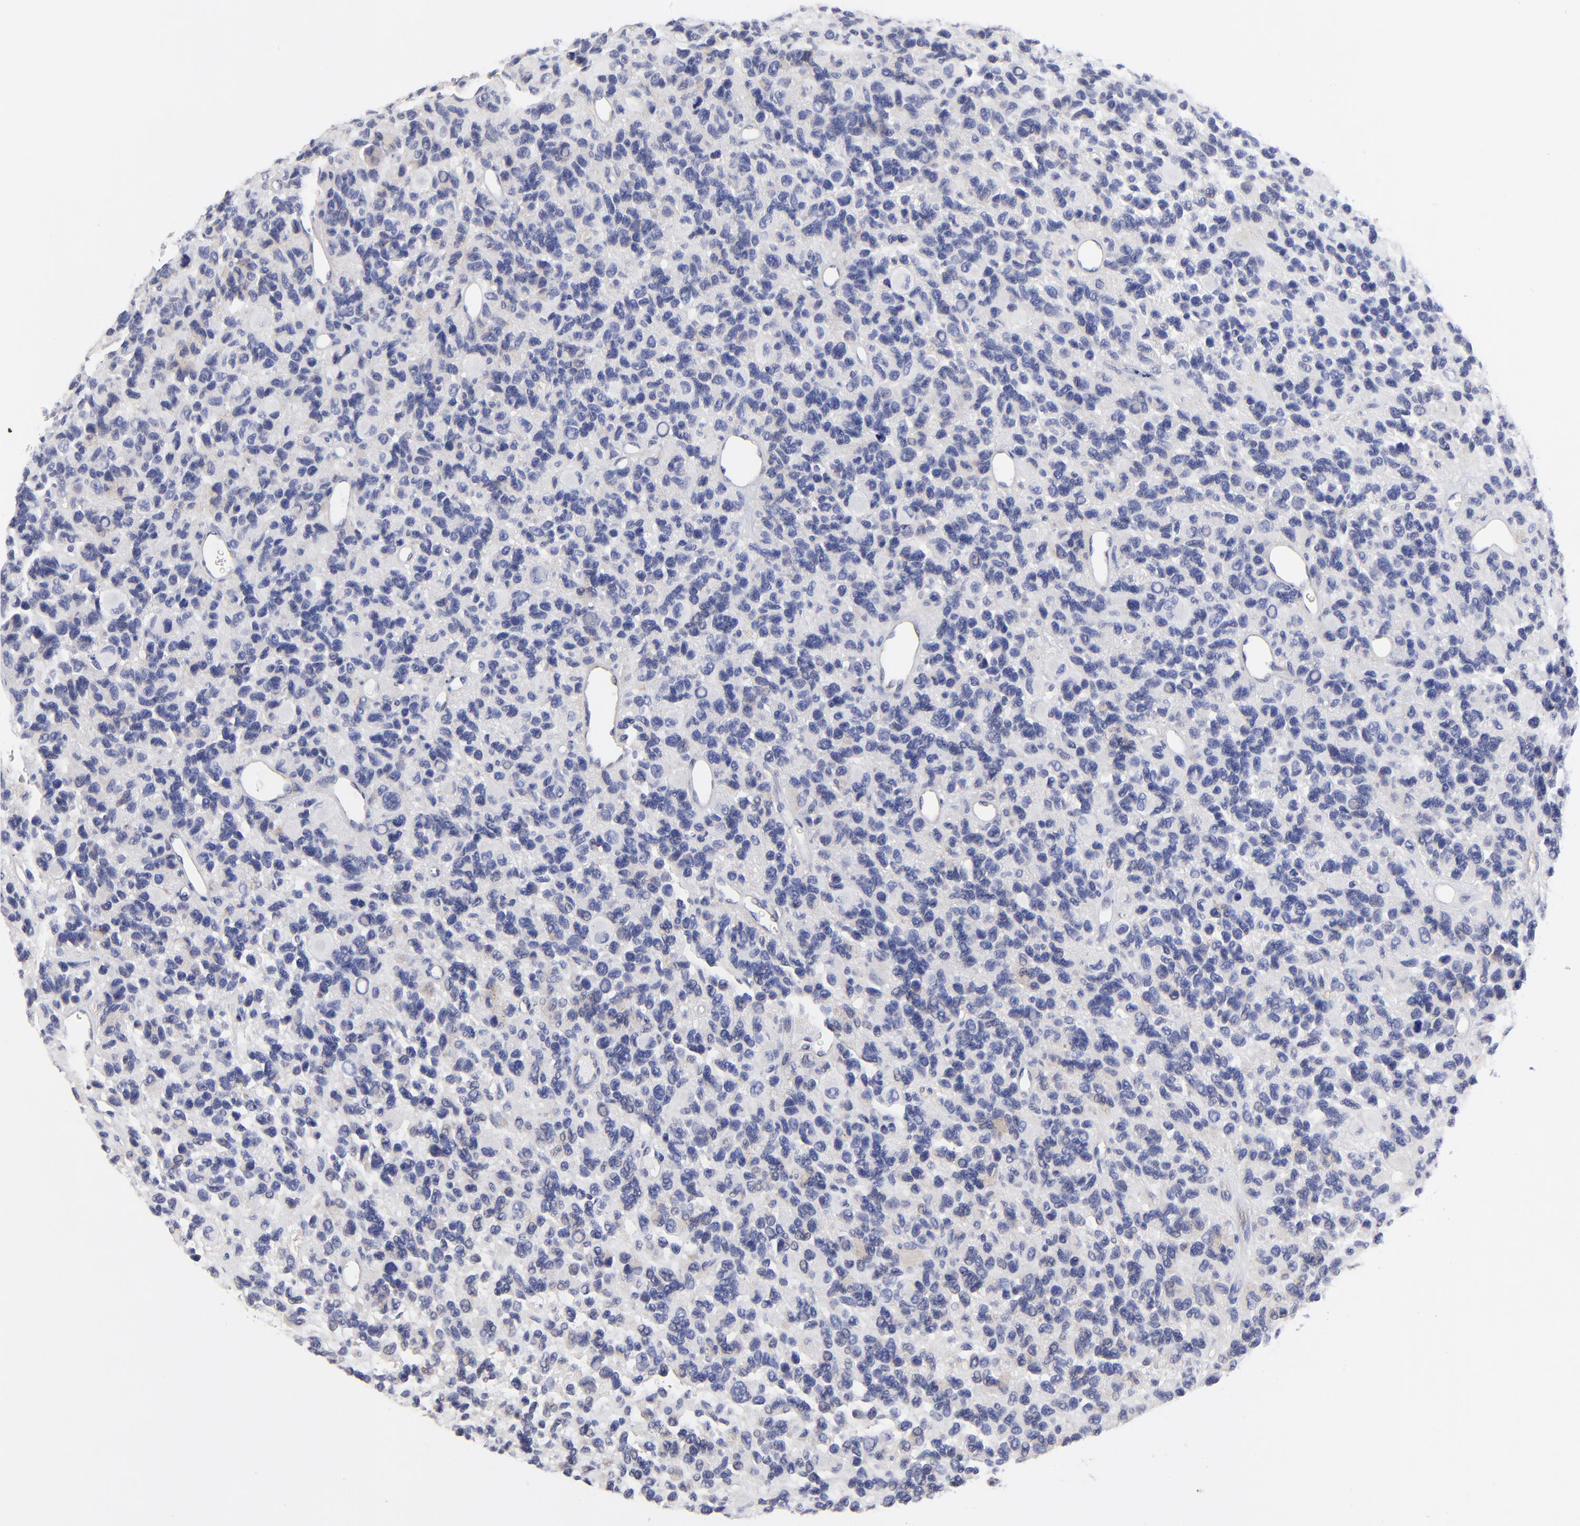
{"staining": {"intensity": "negative", "quantity": "none", "location": "none"}, "tissue": "glioma", "cell_type": "Tumor cells", "image_type": "cancer", "snomed": [{"axis": "morphology", "description": "Glioma, malignant, High grade"}, {"axis": "topography", "description": "Brain"}], "caption": "High power microscopy micrograph of an immunohistochemistry image of malignant high-grade glioma, revealing no significant positivity in tumor cells.", "gene": "SULF2", "patient": {"sex": "male", "age": 77}}